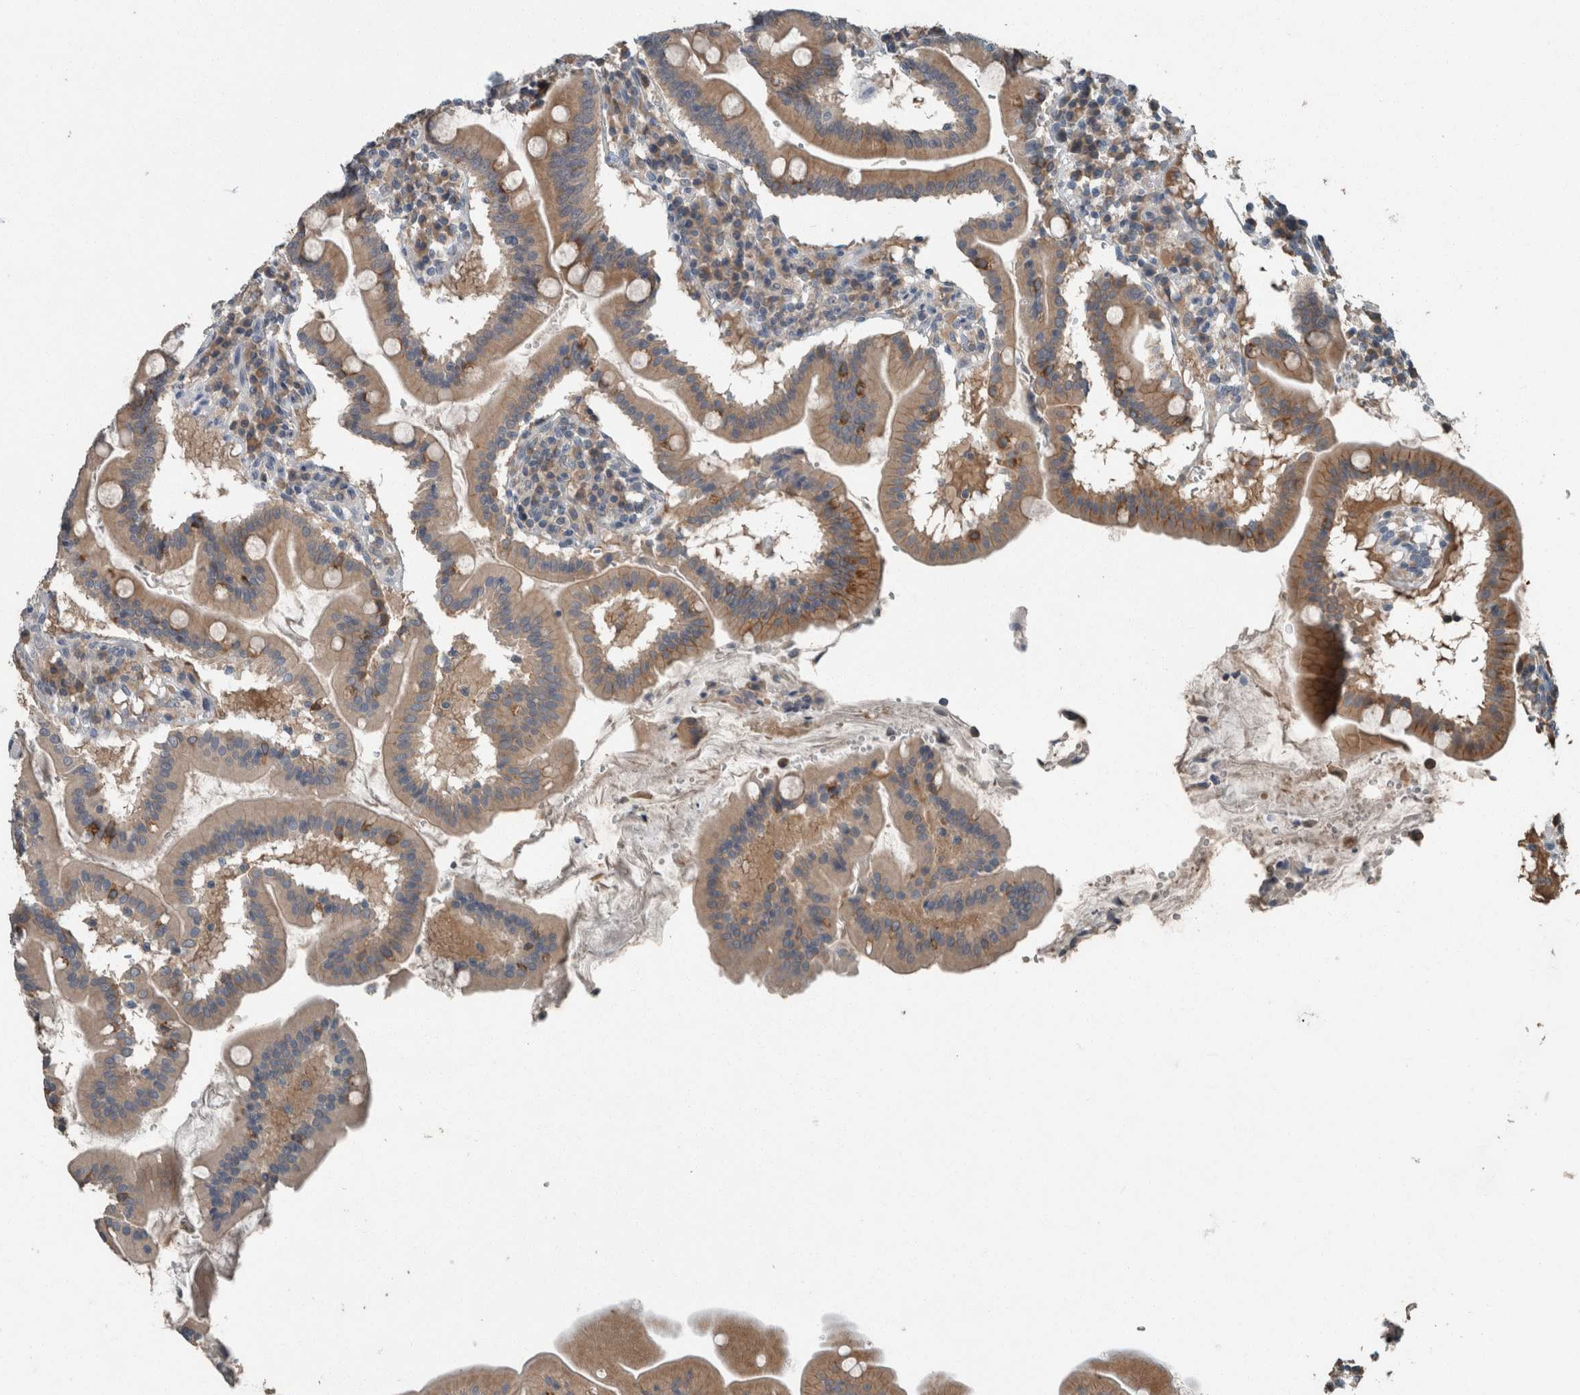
{"staining": {"intensity": "moderate", "quantity": ">75%", "location": "cytoplasmic/membranous"}, "tissue": "duodenum", "cell_type": "Glandular cells", "image_type": "normal", "snomed": [{"axis": "morphology", "description": "Normal tissue, NOS"}, {"axis": "topography", "description": "Duodenum"}], "caption": "Immunohistochemistry (IHC) (DAB (3,3'-diaminobenzidine)) staining of normal human duodenum shows moderate cytoplasmic/membranous protein expression in about >75% of glandular cells.", "gene": "KNTC1", "patient": {"sex": "male", "age": 50}}